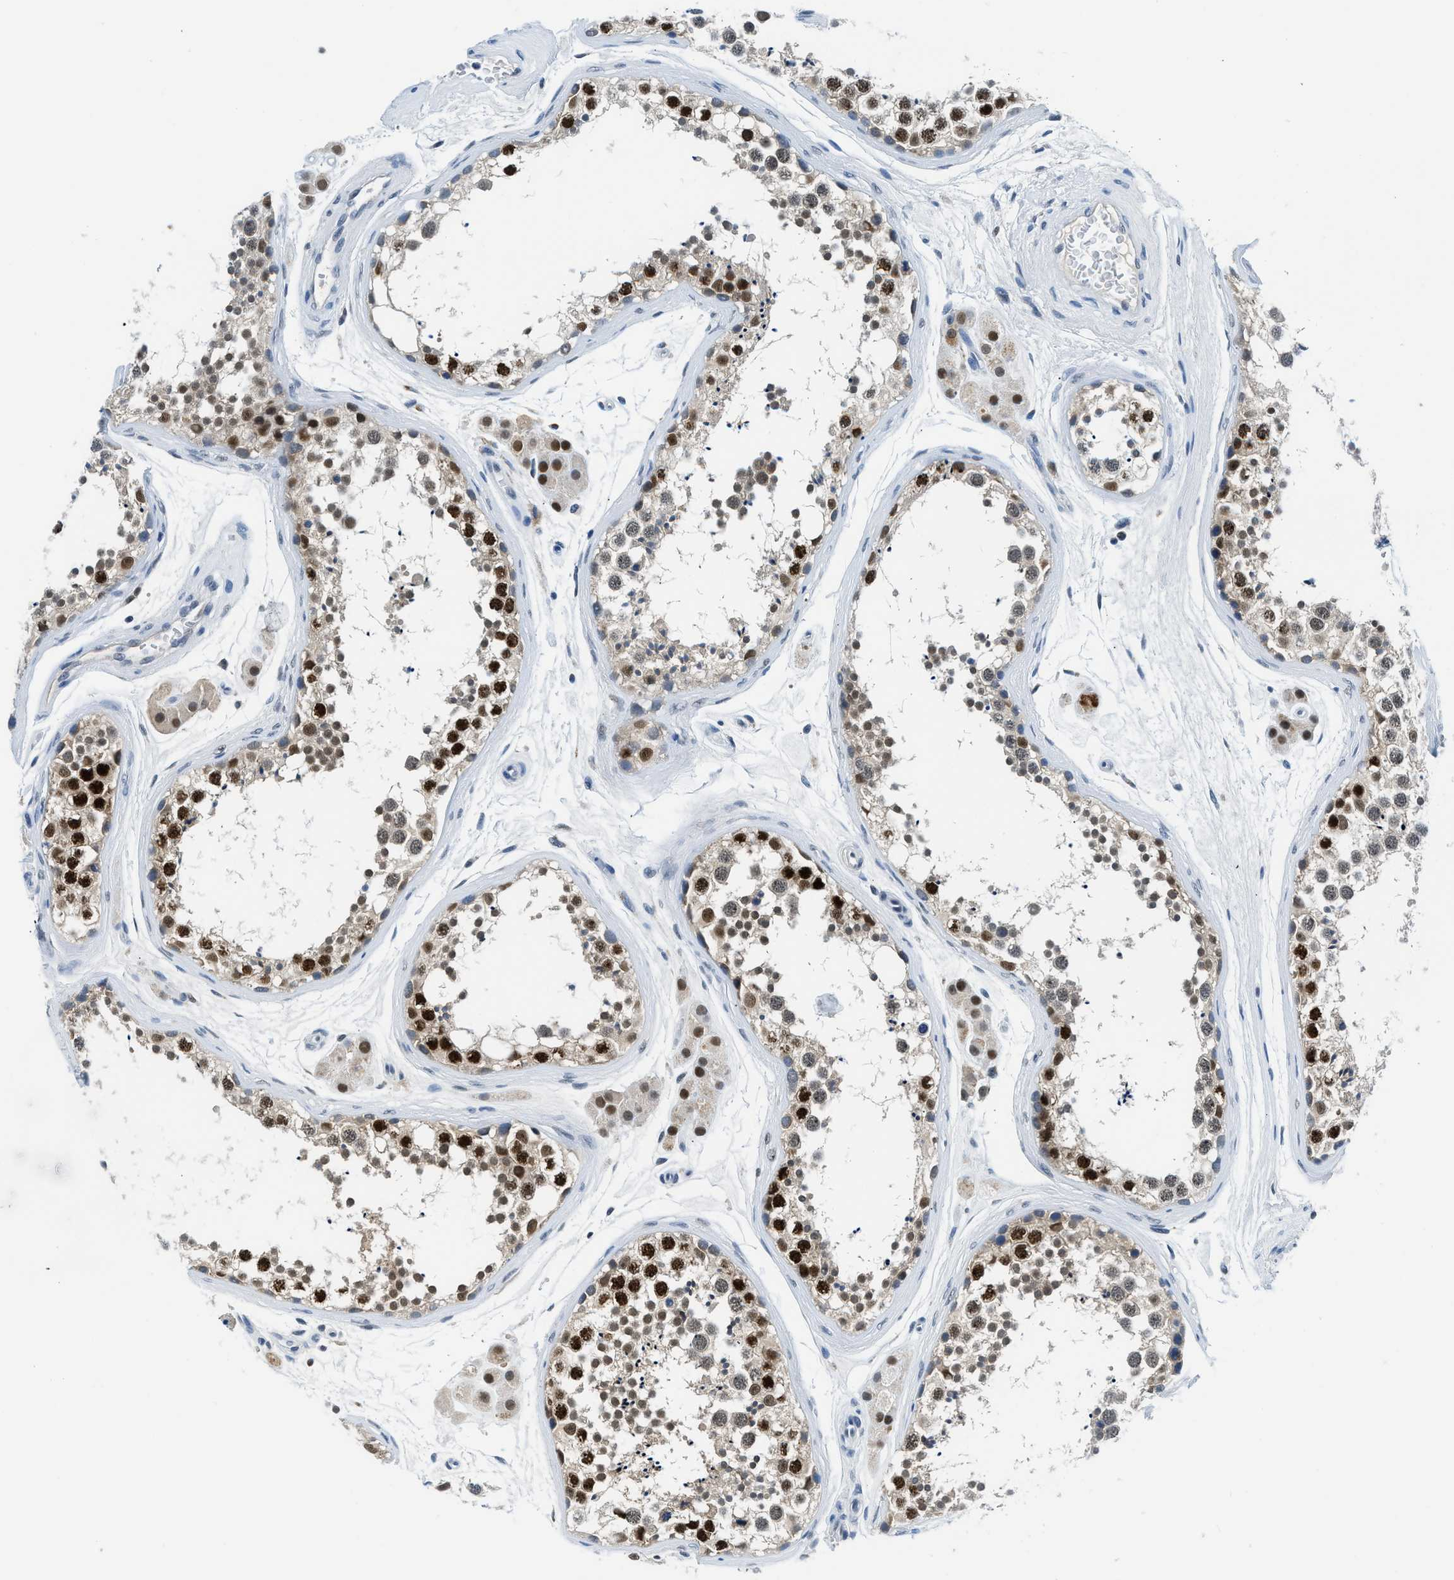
{"staining": {"intensity": "strong", "quantity": "25%-75%", "location": "nuclear"}, "tissue": "testis", "cell_type": "Cells in seminiferous ducts", "image_type": "normal", "snomed": [{"axis": "morphology", "description": "Normal tissue, NOS"}, {"axis": "topography", "description": "Testis"}], "caption": "About 25%-75% of cells in seminiferous ducts in unremarkable testis show strong nuclear protein staining as visualized by brown immunohistochemical staining.", "gene": "ALX1", "patient": {"sex": "male", "age": 56}}